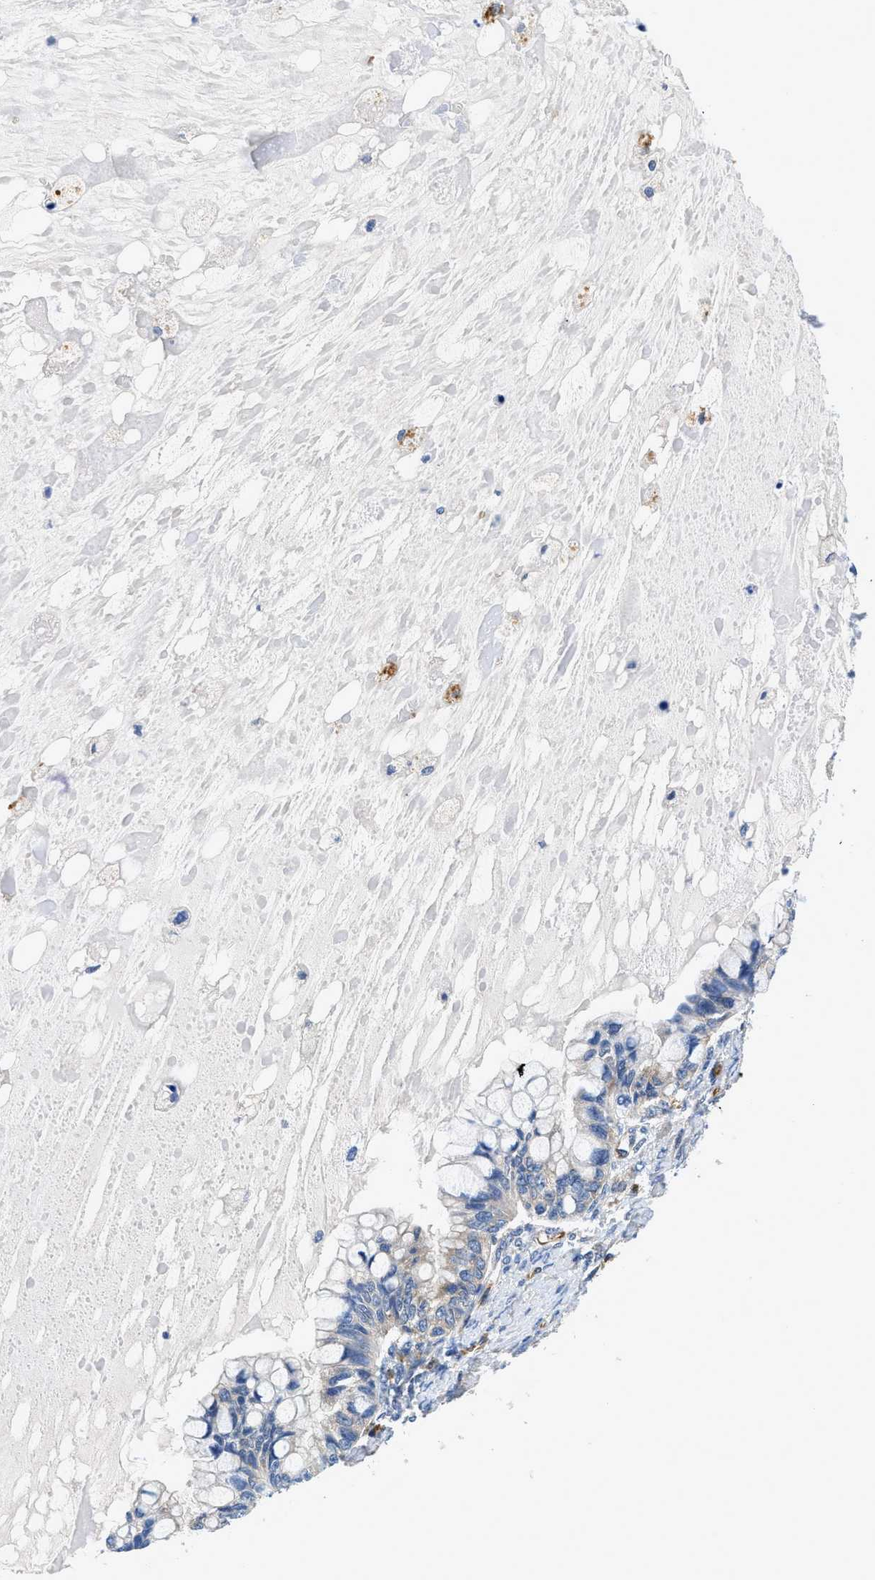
{"staining": {"intensity": "weak", "quantity": "<25%", "location": "cytoplasmic/membranous"}, "tissue": "ovarian cancer", "cell_type": "Tumor cells", "image_type": "cancer", "snomed": [{"axis": "morphology", "description": "Cystadenocarcinoma, mucinous, NOS"}, {"axis": "topography", "description": "Ovary"}], "caption": "High magnification brightfield microscopy of mucinous cystadenocarcinoma (ovarian) stained with DAB (brown) and counterstained with hematoxylin (blue): tumor cells show no significant expression.", "gene": "RAPH1", "patient": {"sex": "female", "age": 80}}